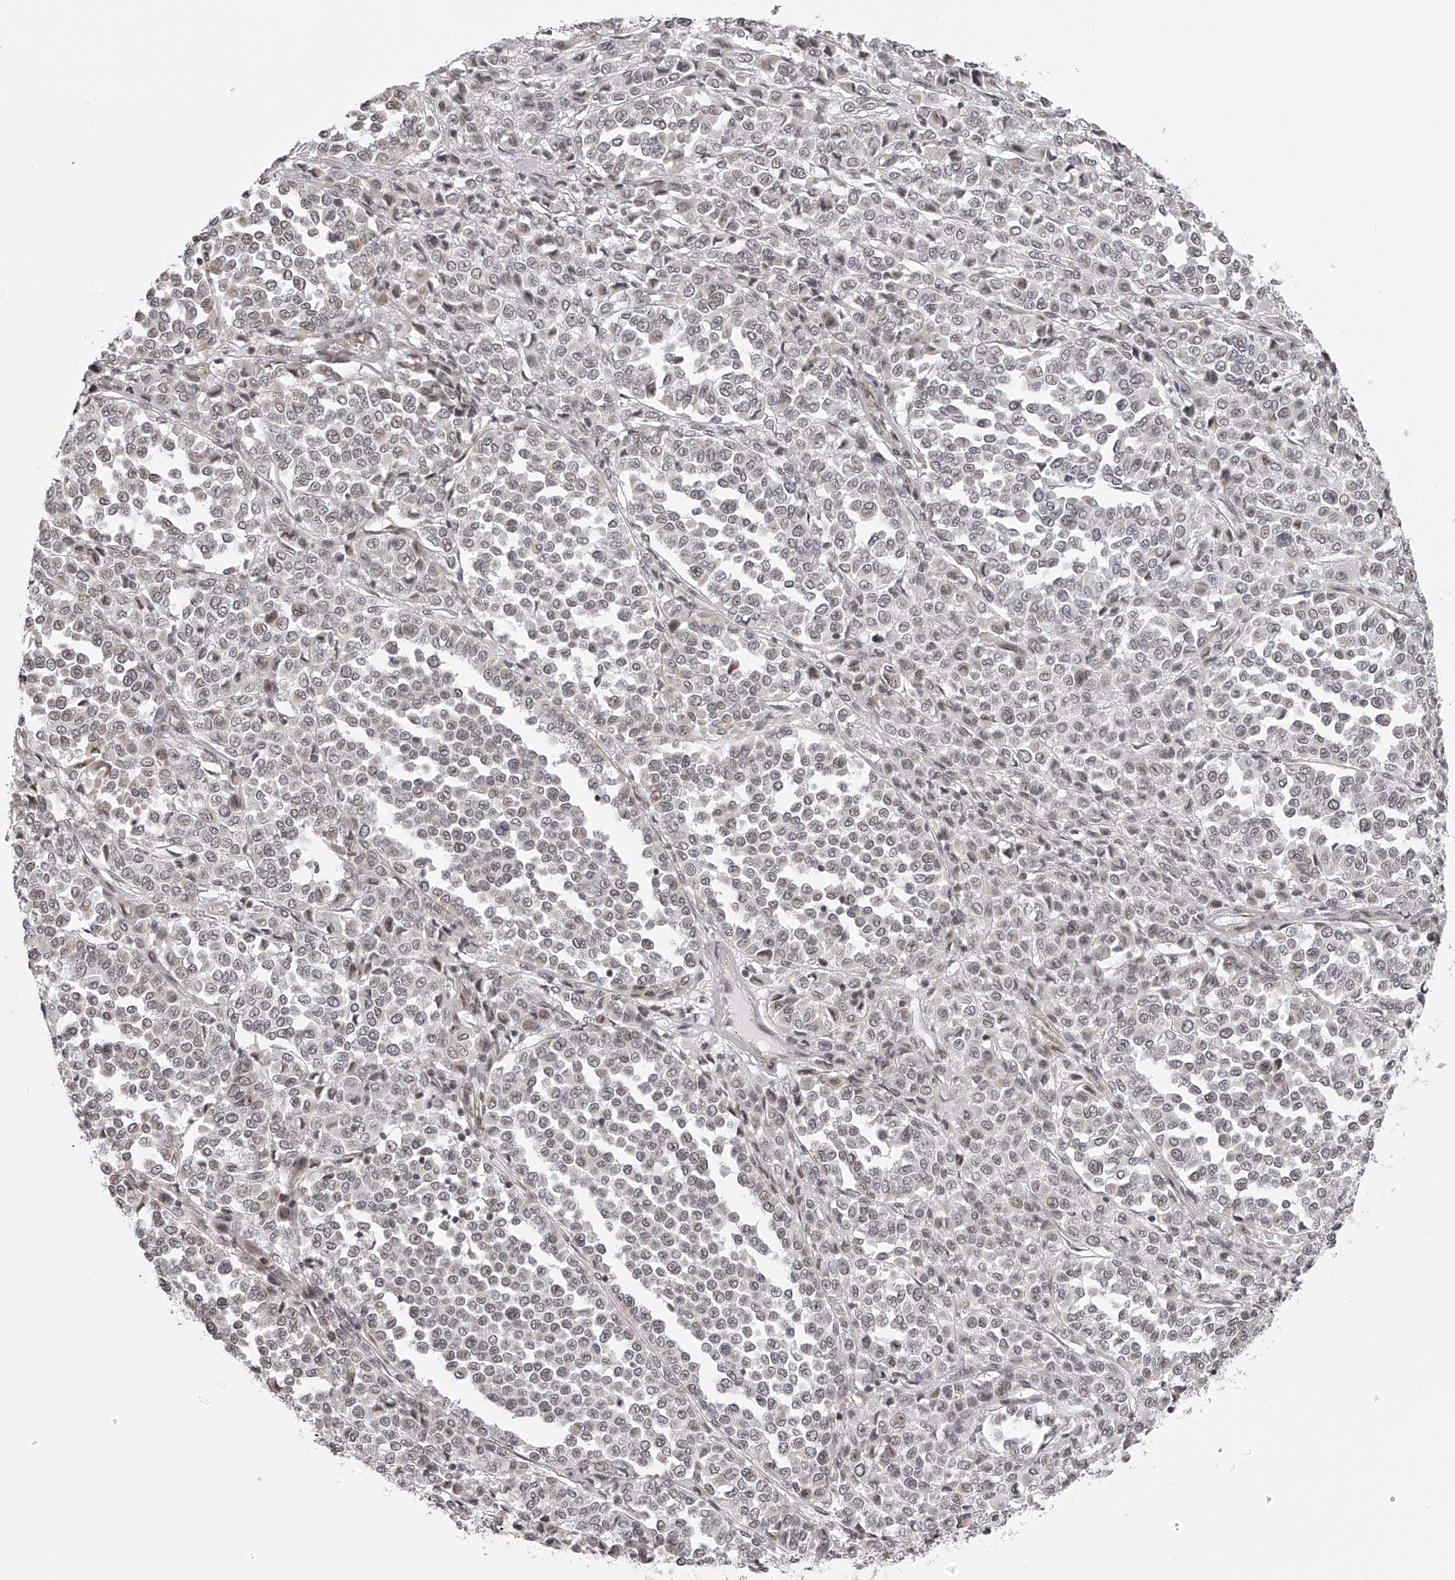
{"staining": {"intensity": "weak", "quantity": "<25%", "location": "nuclear"}, "tissue": "melanoma", "cell_type": "Tumor cells", "image_type": "cancer", "snomed": [{"axis": "morphology", "description": "Malignant melanoma, Metastatic site"}, {"axis": "topography", "description": "Pancreas"}], "caption": "The histopathology image exhibits no staining of tumor cells in melanoma. (DAB immunohistochemistry (IHC) with hematoxylin counter stain).", "gene": "ODF2L", "patient": {"sex": "female", "age": 30}}